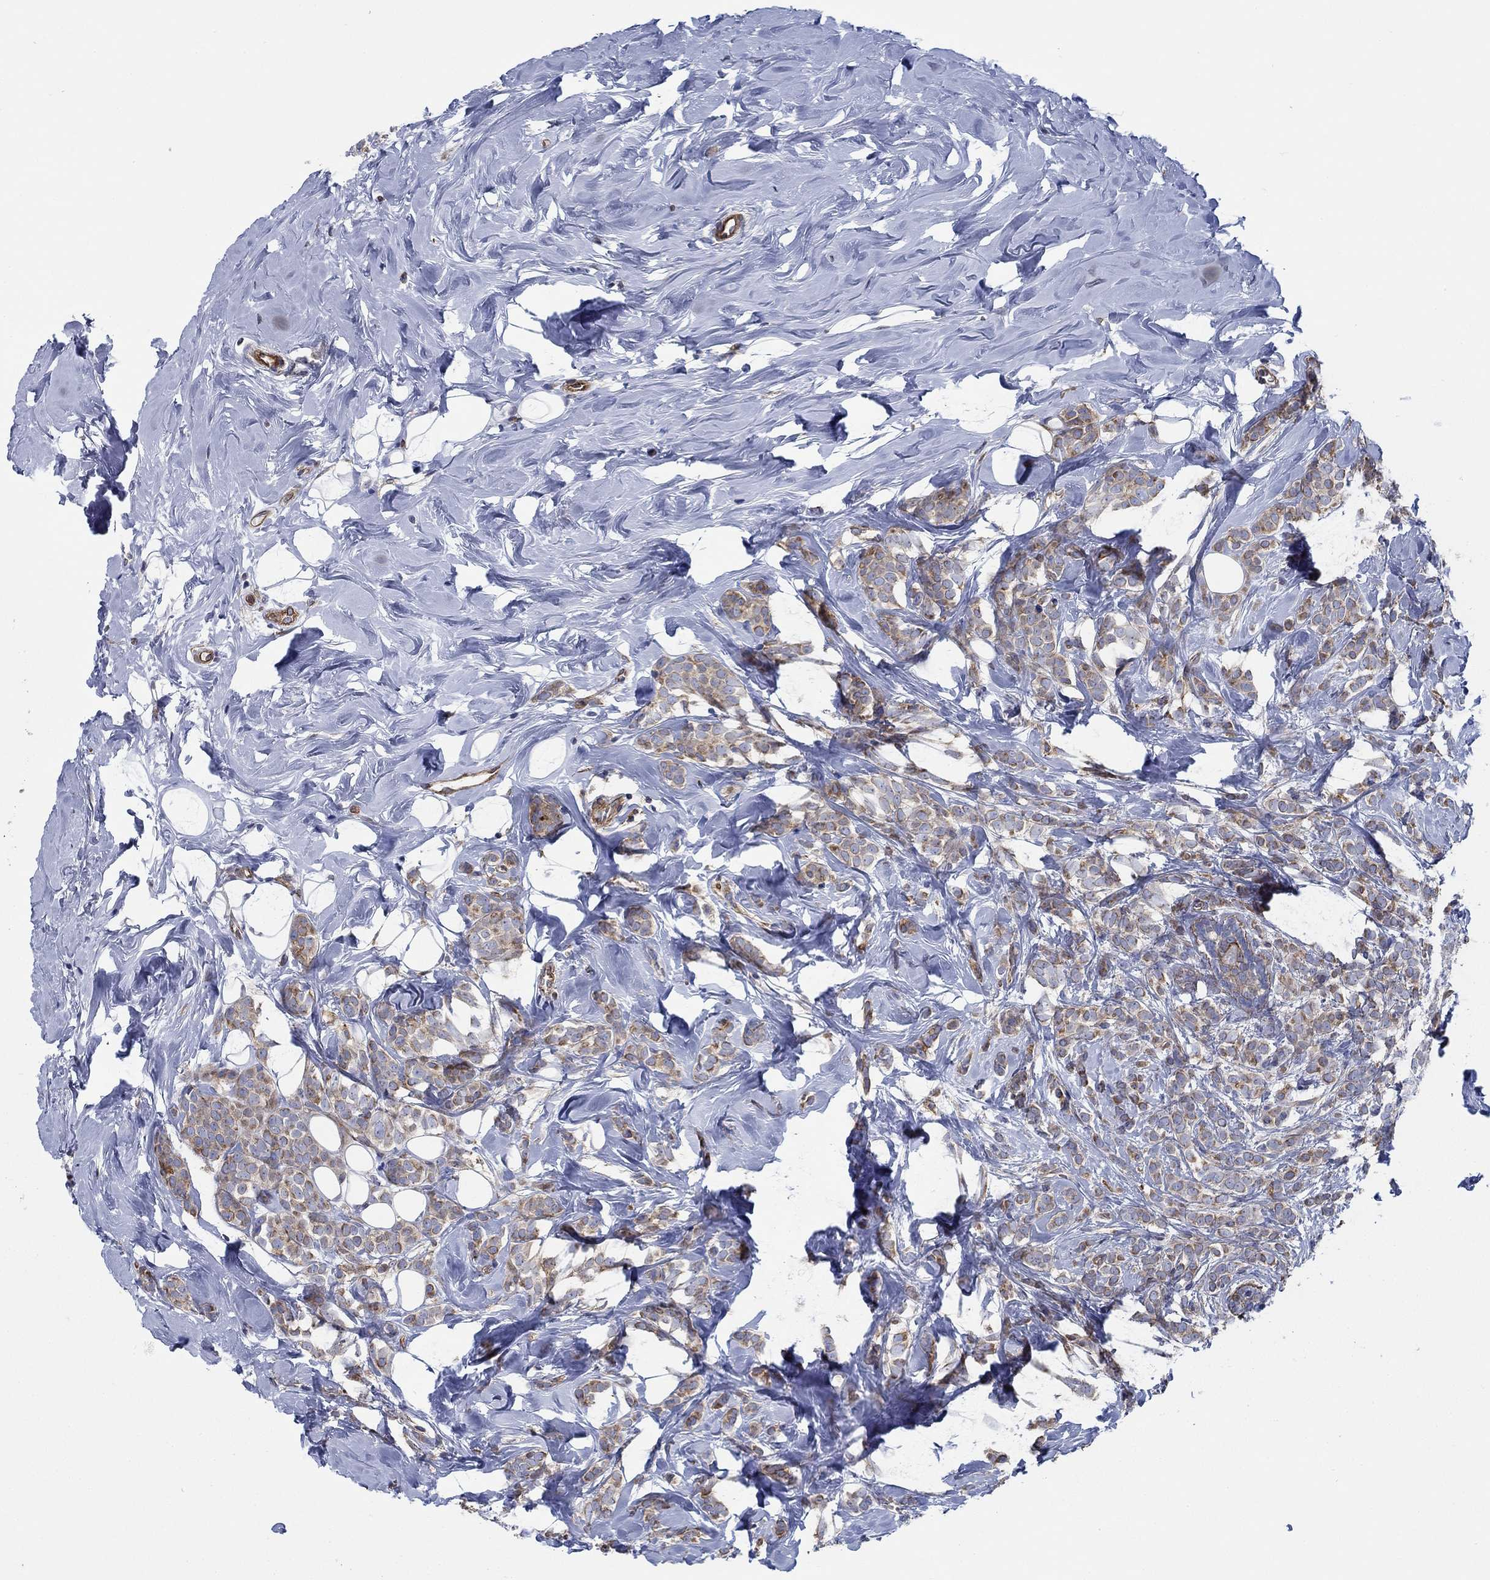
{"staining": {"intensity": "moderate", "quantity": ">75%", "location": "cytoplasmic/membranous"}, "tissue": "breast cancer", "cell_type": "Tumor cells", "image_type": "cancer", "snomed": [{"axis": "morphology", "description": "Lobular carcinoma"}, {"axis": "topography", "description": "Breast"}], "caption": "Brown immunohistochemical staining in human breast cancer (lobular carcinoma) displays moderate cytoplasmic/membranous staining in approximately >75% of tumor cells.", "gene": "FMN1", "patient": {"sex": "female", "age": 49}}